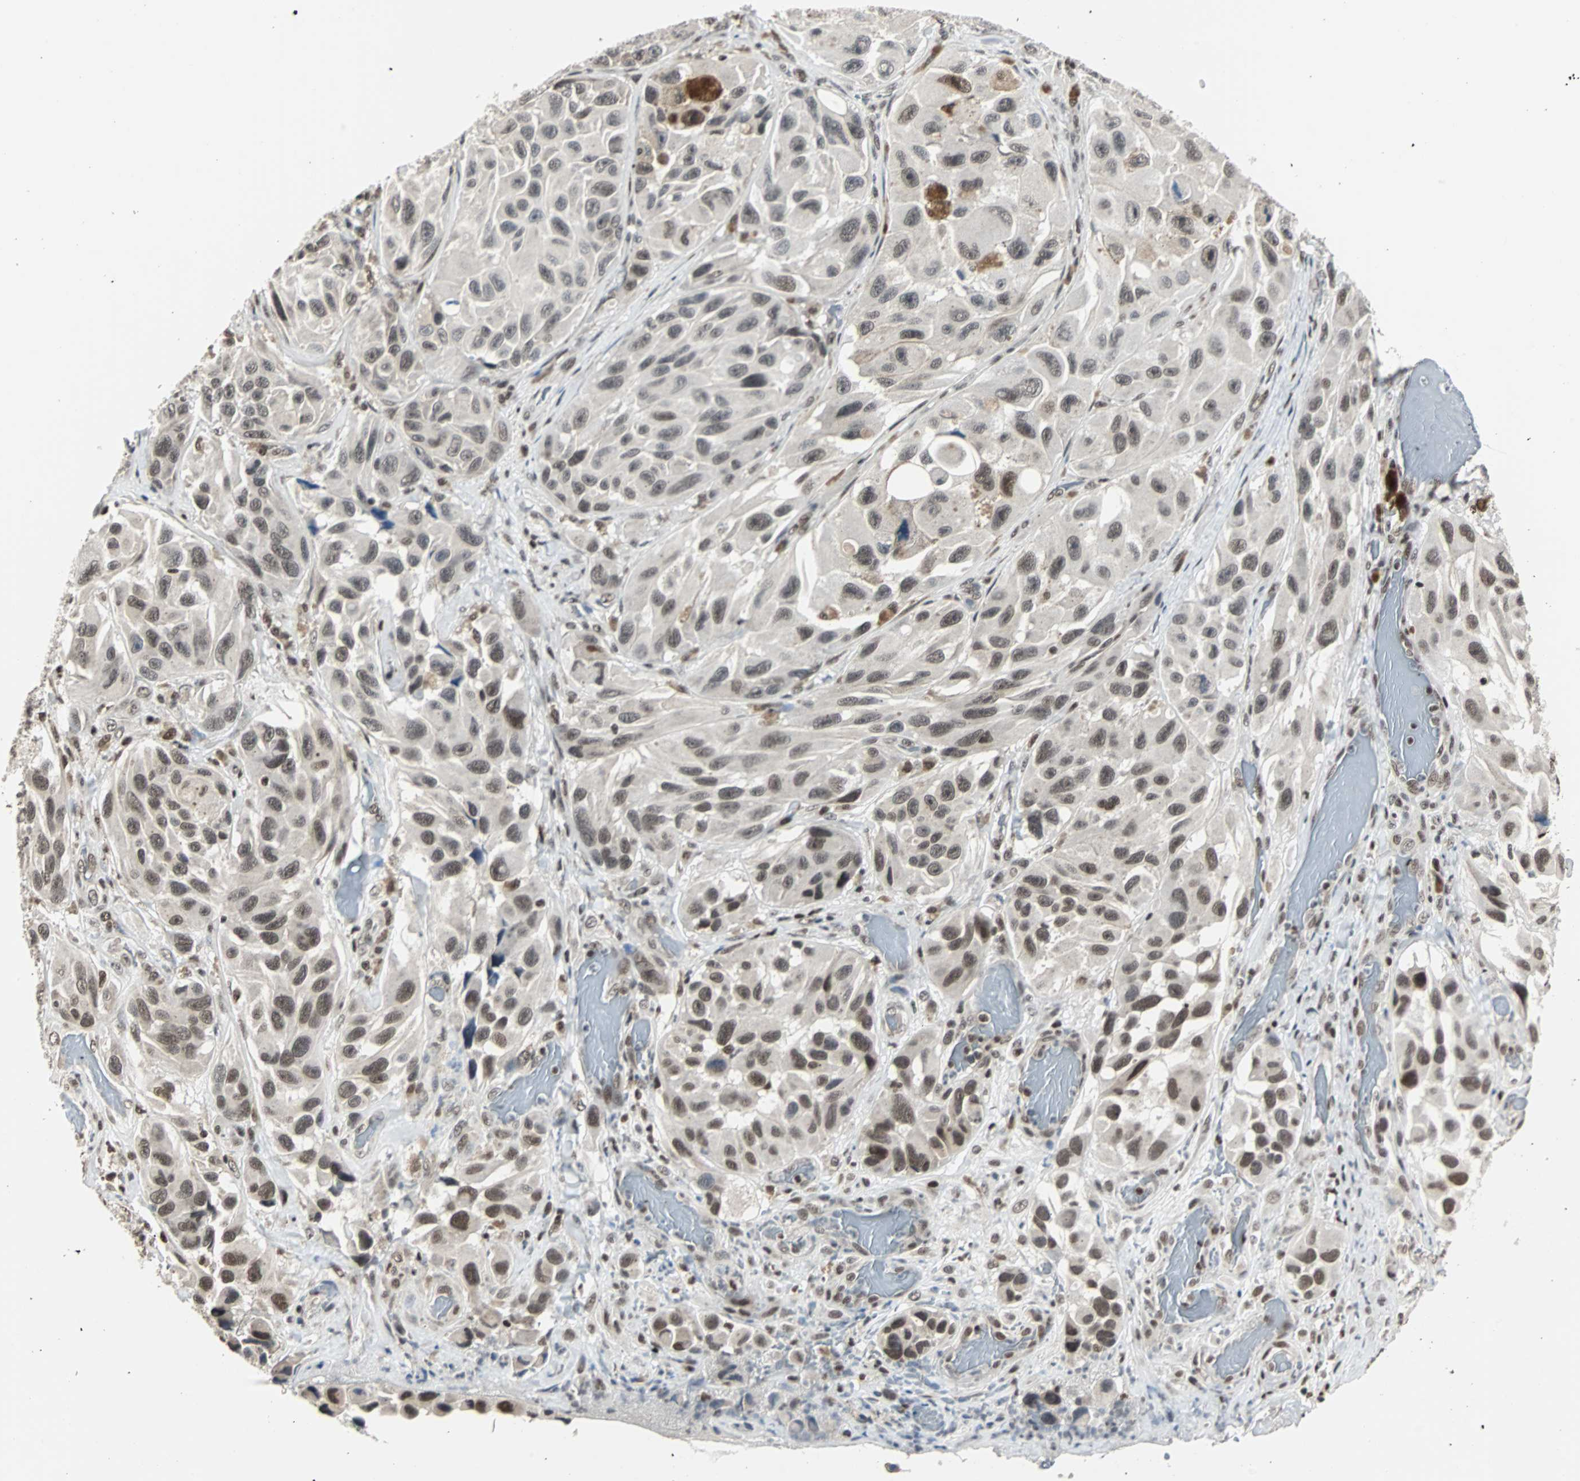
{"staining": {"intensity": "moderate", "quantity": ">75%", "location": "nuclear"}, "tissue": "melanoma", "cell_type": "Tumor cells", "image_type": "cancer", "snomed": [{"axis": "morphology", "description": "Malignant melanoma, NOS"}, {"axis": "topography", "description": "Skin"}], "caption": "This photomicrograph reveals melanoma stained with immunohistochemistry to label a protein in brown. The nuclear of tumor cells show moderate positivity for the protein. Nuclei are counter-stained blue.", "gene": "TERF2IP", "patient": {"sex": "female", "age": 73}}